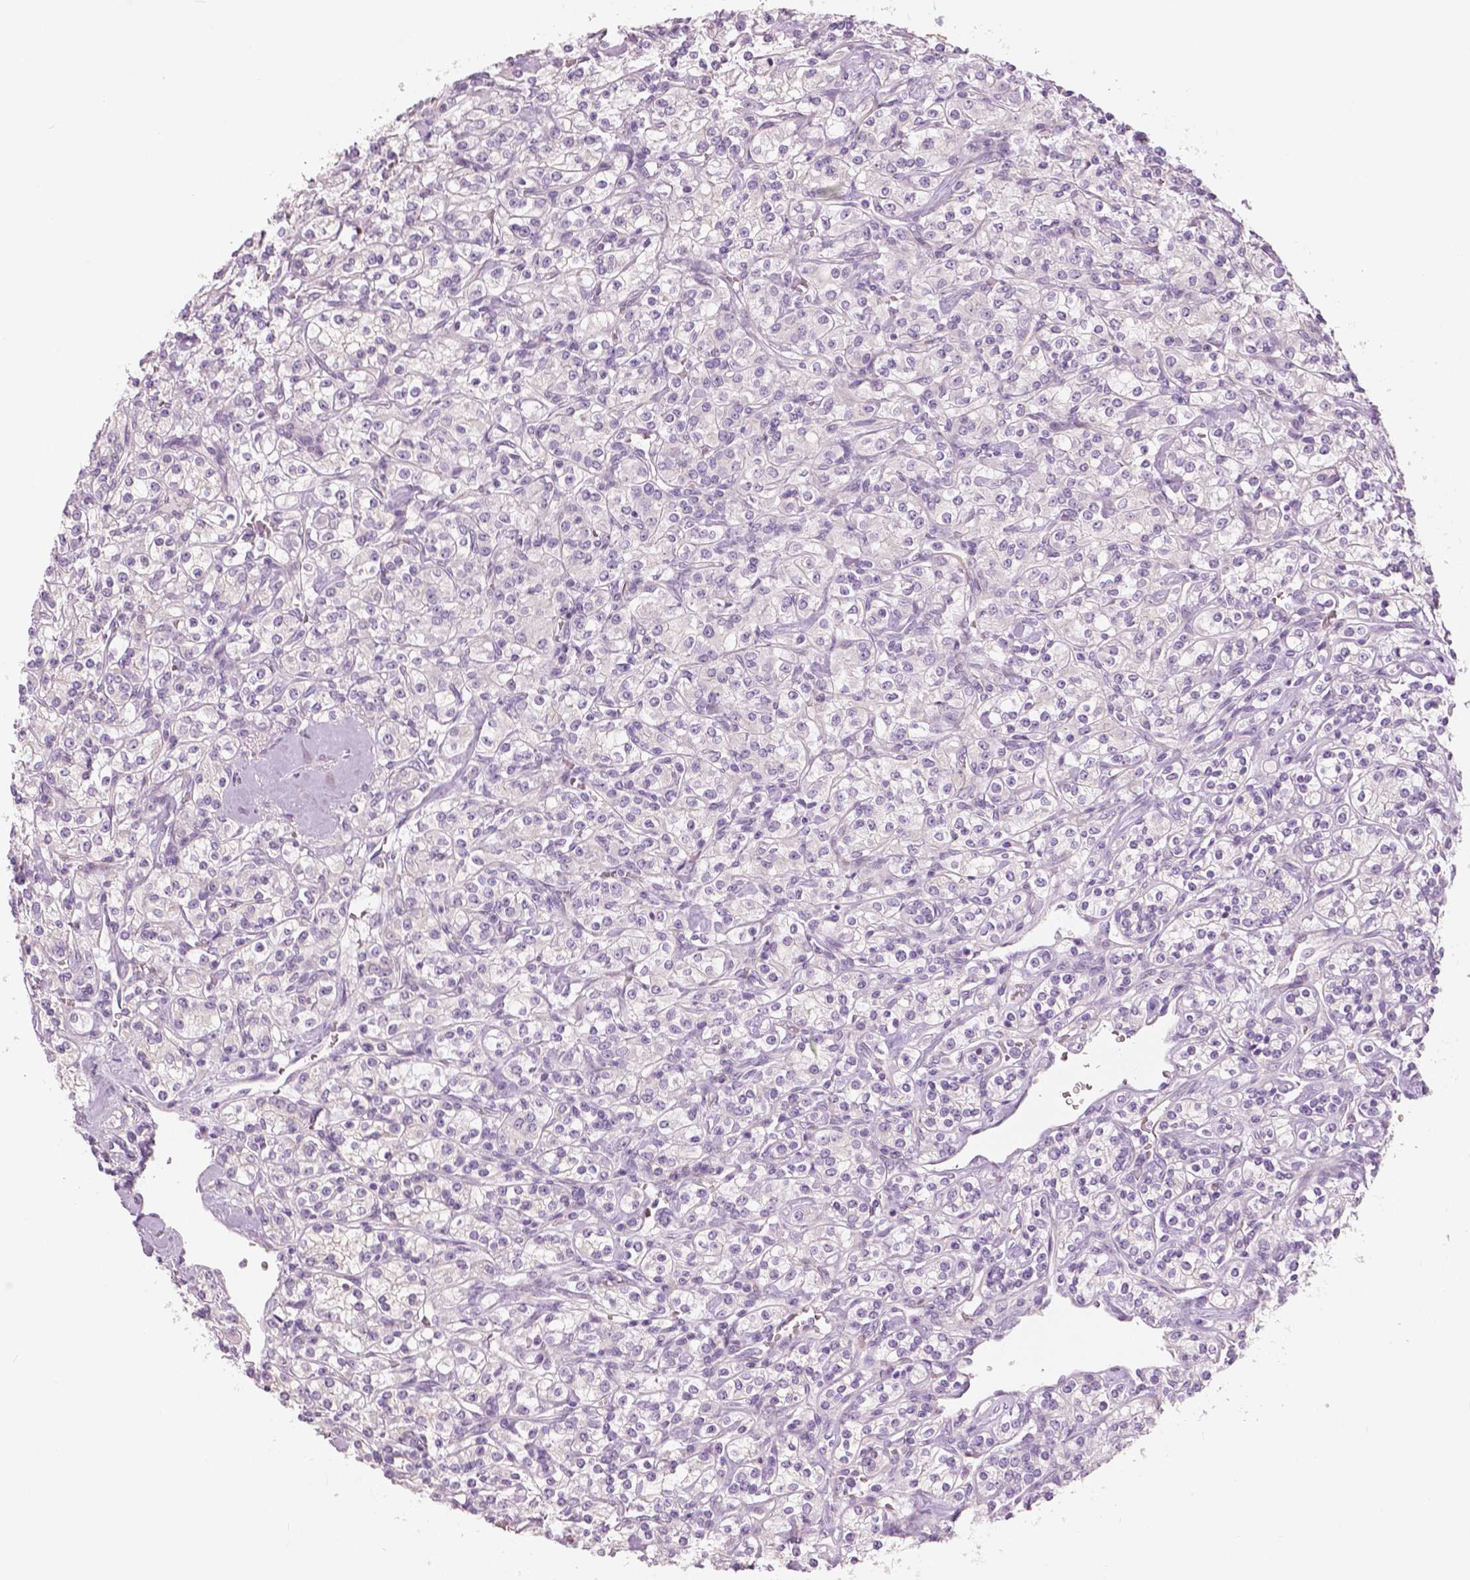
{"staining": {"intensity": "negative", "quantity": "none", "location": "none"}, "tissue": "renal cancer", "cell_type": "Tumor cells", "image_type": "cancer", "snomed": [{"axis": "morphology", "description": "Adenocarcinoma, NOS"}, {"axis": "topography", "description": "Kidney"}], "caption": "Image shows no significant protein expression in tumor cells of renal cancer.", "gene": "SLC24A1", "patient": {"sex": "male", "age": 77}}